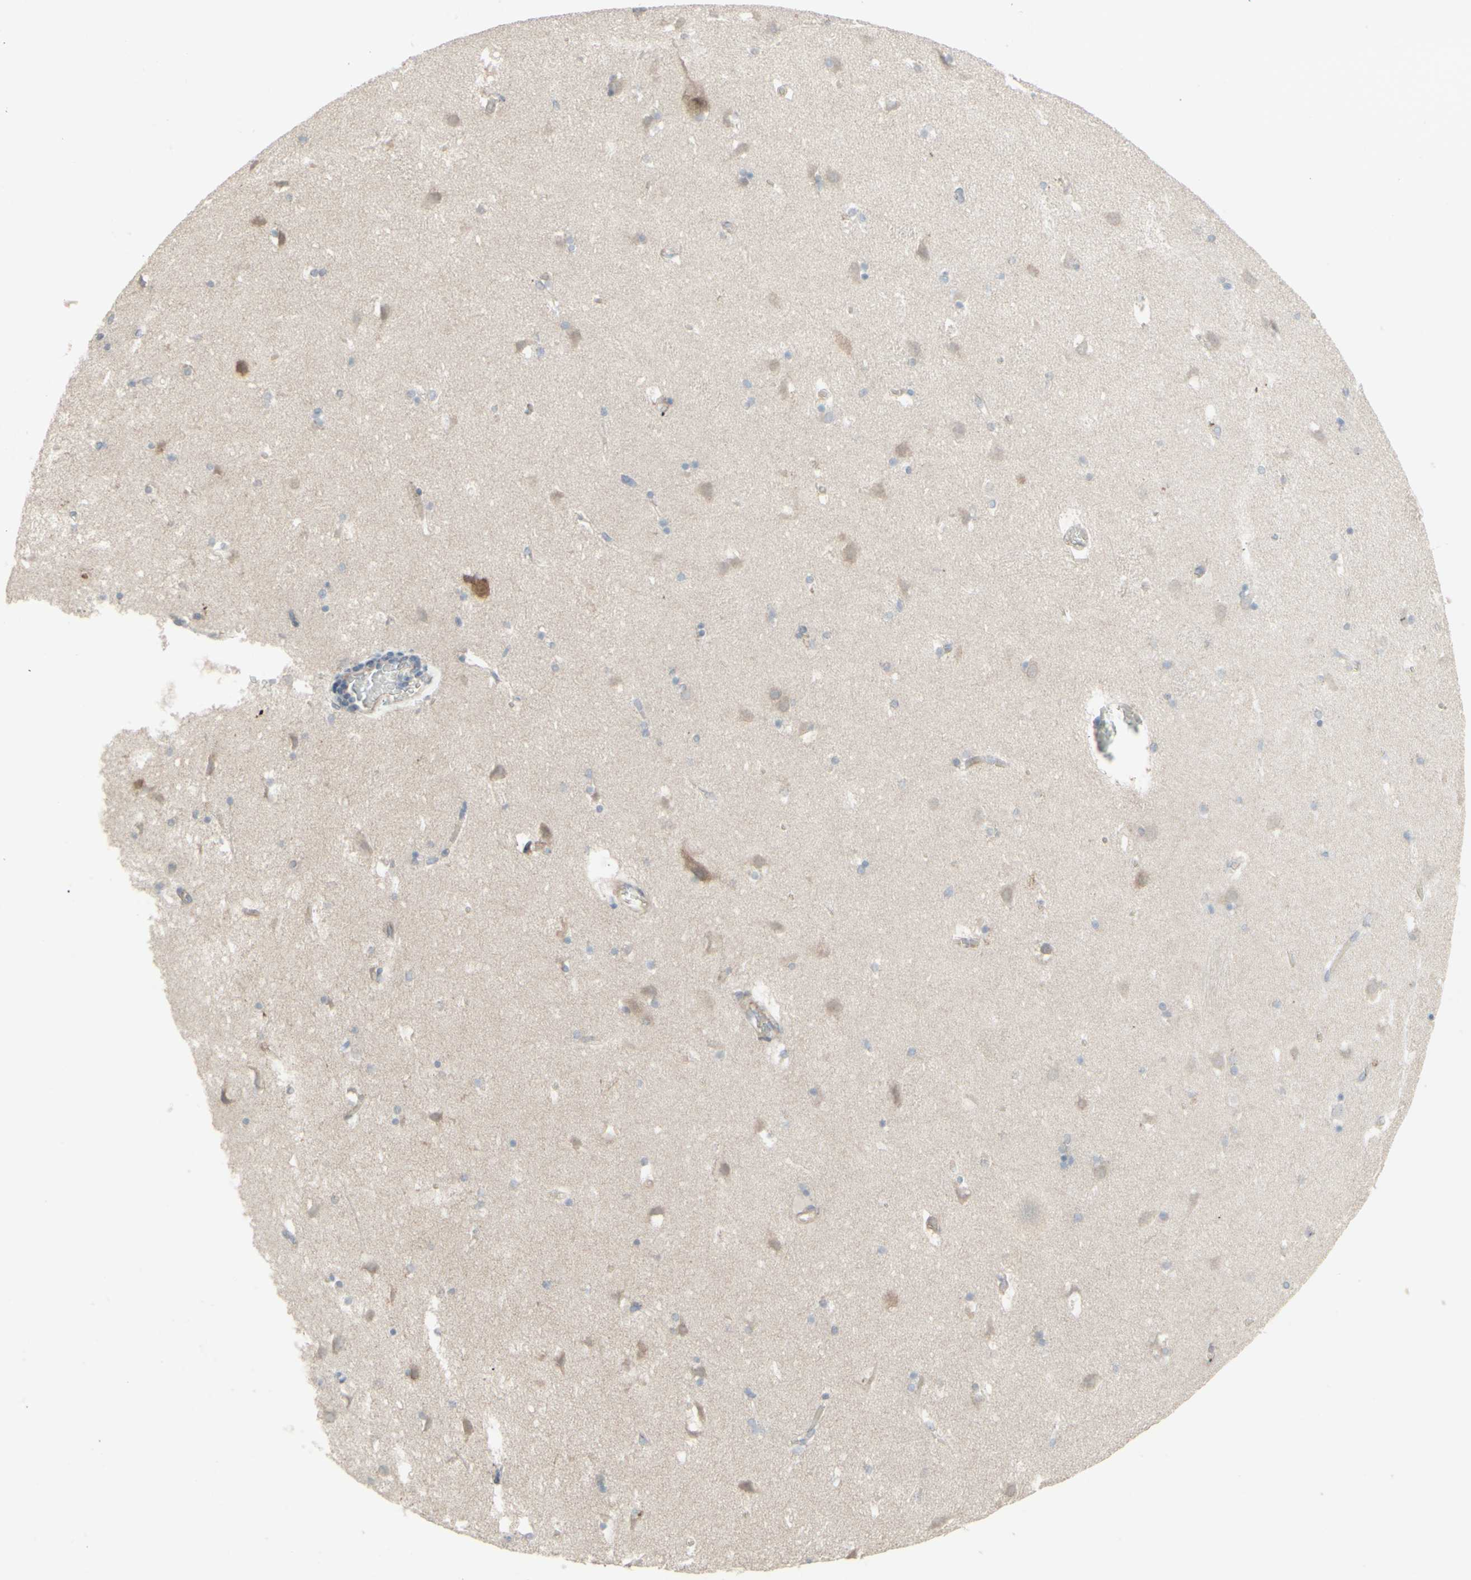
{"staining": {"intensity": "negative", "quantity": "none", "location": "none"}, "tissue": "caudate", "cell_type": "Glial cells", "image_type": "normal", "snomed": [{"axis": "morphology", "description": "Normal tissue, NOS"}, {"axis": "topography", "description": "Lateral ventricle wall"}], "caption": "Caudate stained for a protein using immunohistochemistry reveals no positivity glial cells.", "gene": "GMNN", "patient": {"sex": "male", "age": 45}}